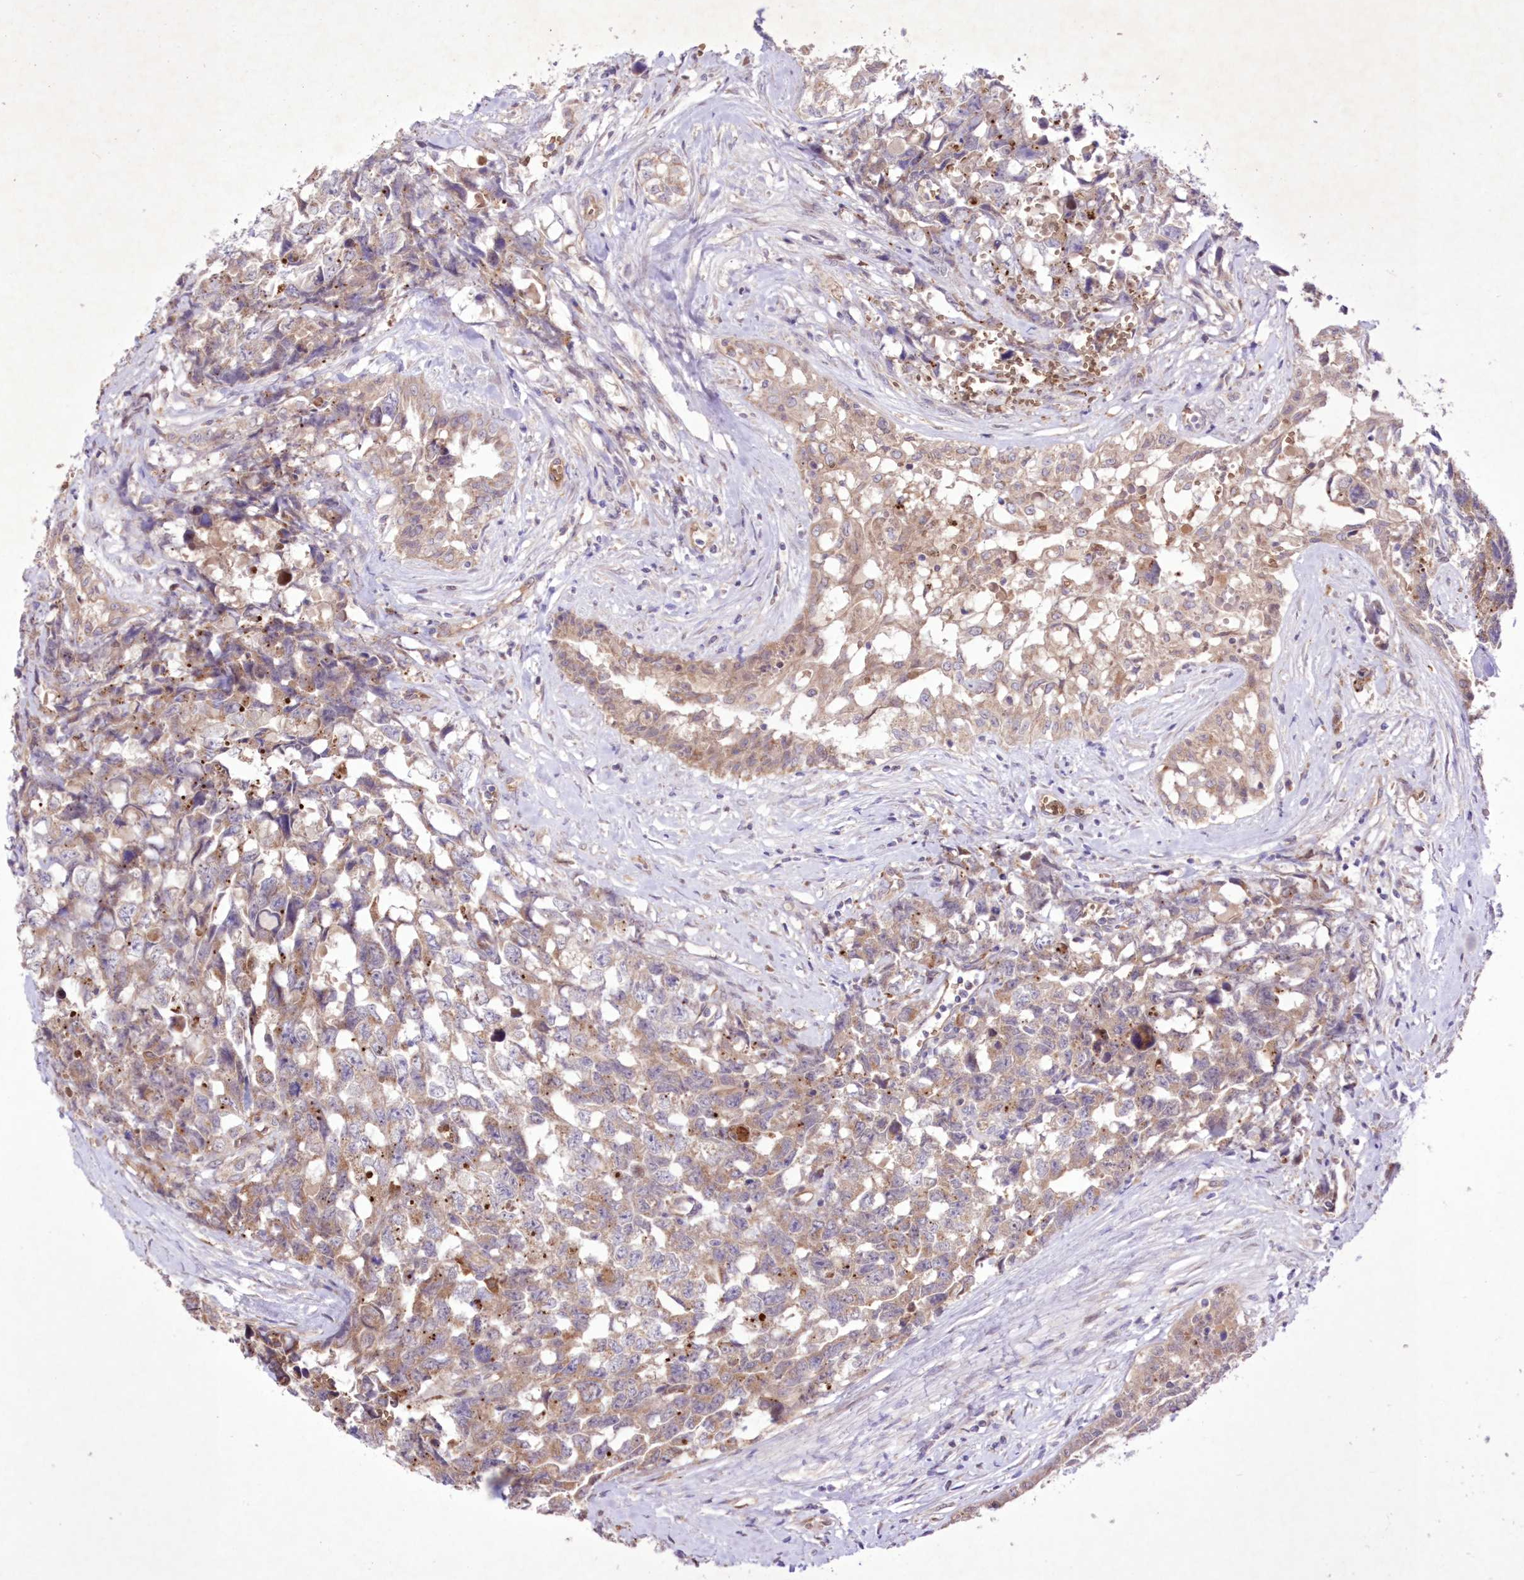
{"staining": {"intensity": "weak", "quantity": "25%-75%", "location": "cytoplasmic/membranous"}, "tissue": "testis cancer", "cell_type": "Tumor cells", "image_type": "cancer", "snomed": [{"axis": "morphology", "description": "Carcinoma, Embryonal, NOS"}, {"axis": "topography", "description": "Testis"}], "caption": "Testis cancer stained with DAB (3,3'-diaminobenzidine) IHC displays low levels of weak cytoplasmic/membranous staining in about 25%-75% of tumor cells. The protein of interest is stained brown, and the nuclei are stained in blue (DAB IHC with brightfield microscopy, high magnification).", "gene": "FCHO2", "patient": {"sex": "male", "age": 31}}